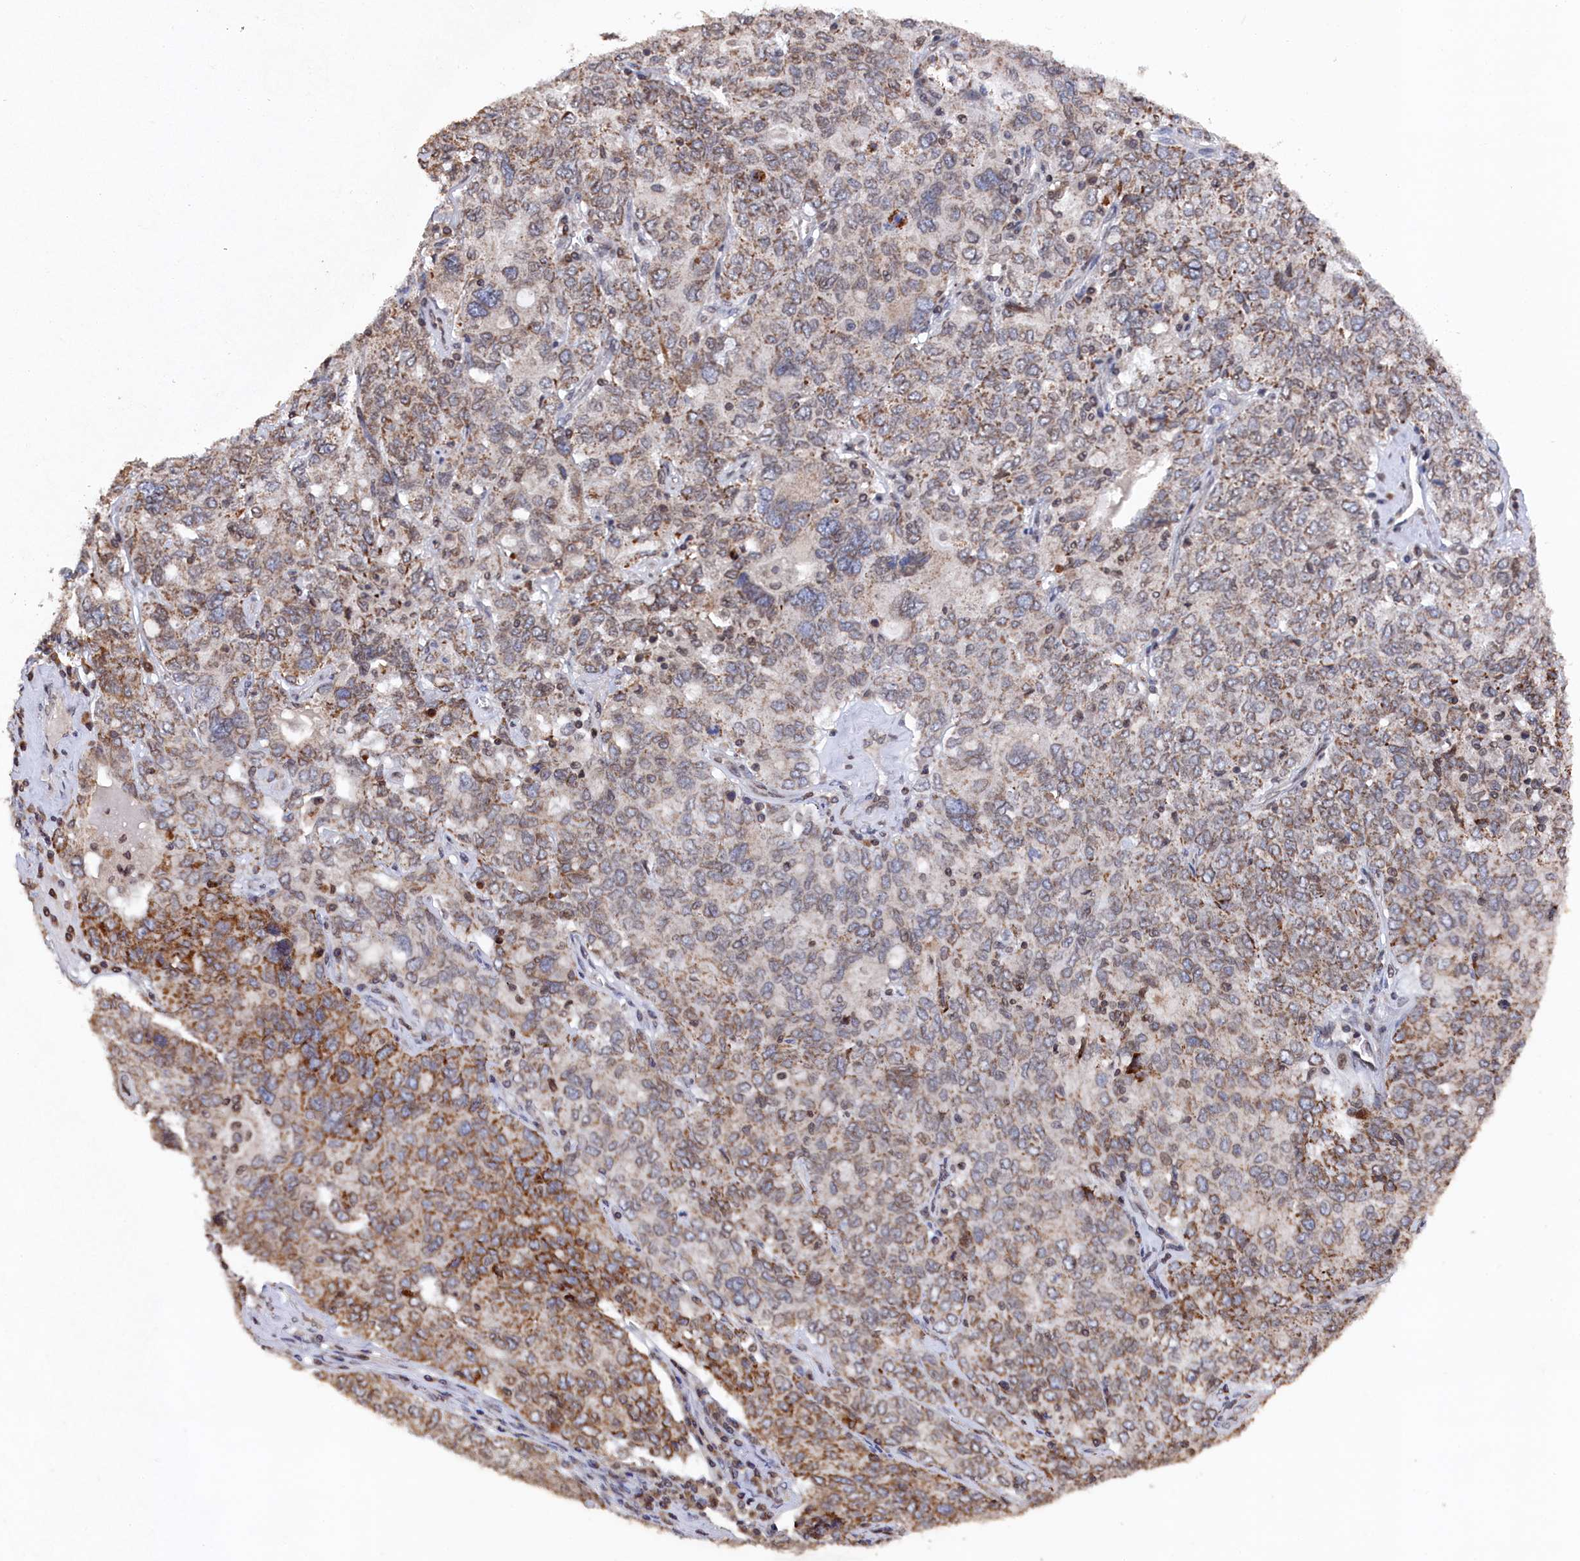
{"staining": {"intensity": "moderate", "quantity": "25%-75%", "location": "cytoplasmic/membranous"}, "tissue": "ovarian cancer", "cell_type": "Tumor cells", "image_type": "cancer", "snomed": [{"axis": "morphology", "description": "Carcinoma, endometroid"}, {"axis": "topography", "description": "Ovary"}], "caption": "Ovarian cancer stained with DAB immunohistochemistry (IHC) exhibits medium levels of moderate cytoplasmic/membranous staining in approximately 25%-75% of tumor cells. The protein of interest is stained brown, and the nuclei are stained in blue (DAB (3,3'-diaminobenzidine) IHC with brightfield microscopy, high magnification).", "gene": "ANKEF1", "patient": {"sex": "female", "age": 62}}